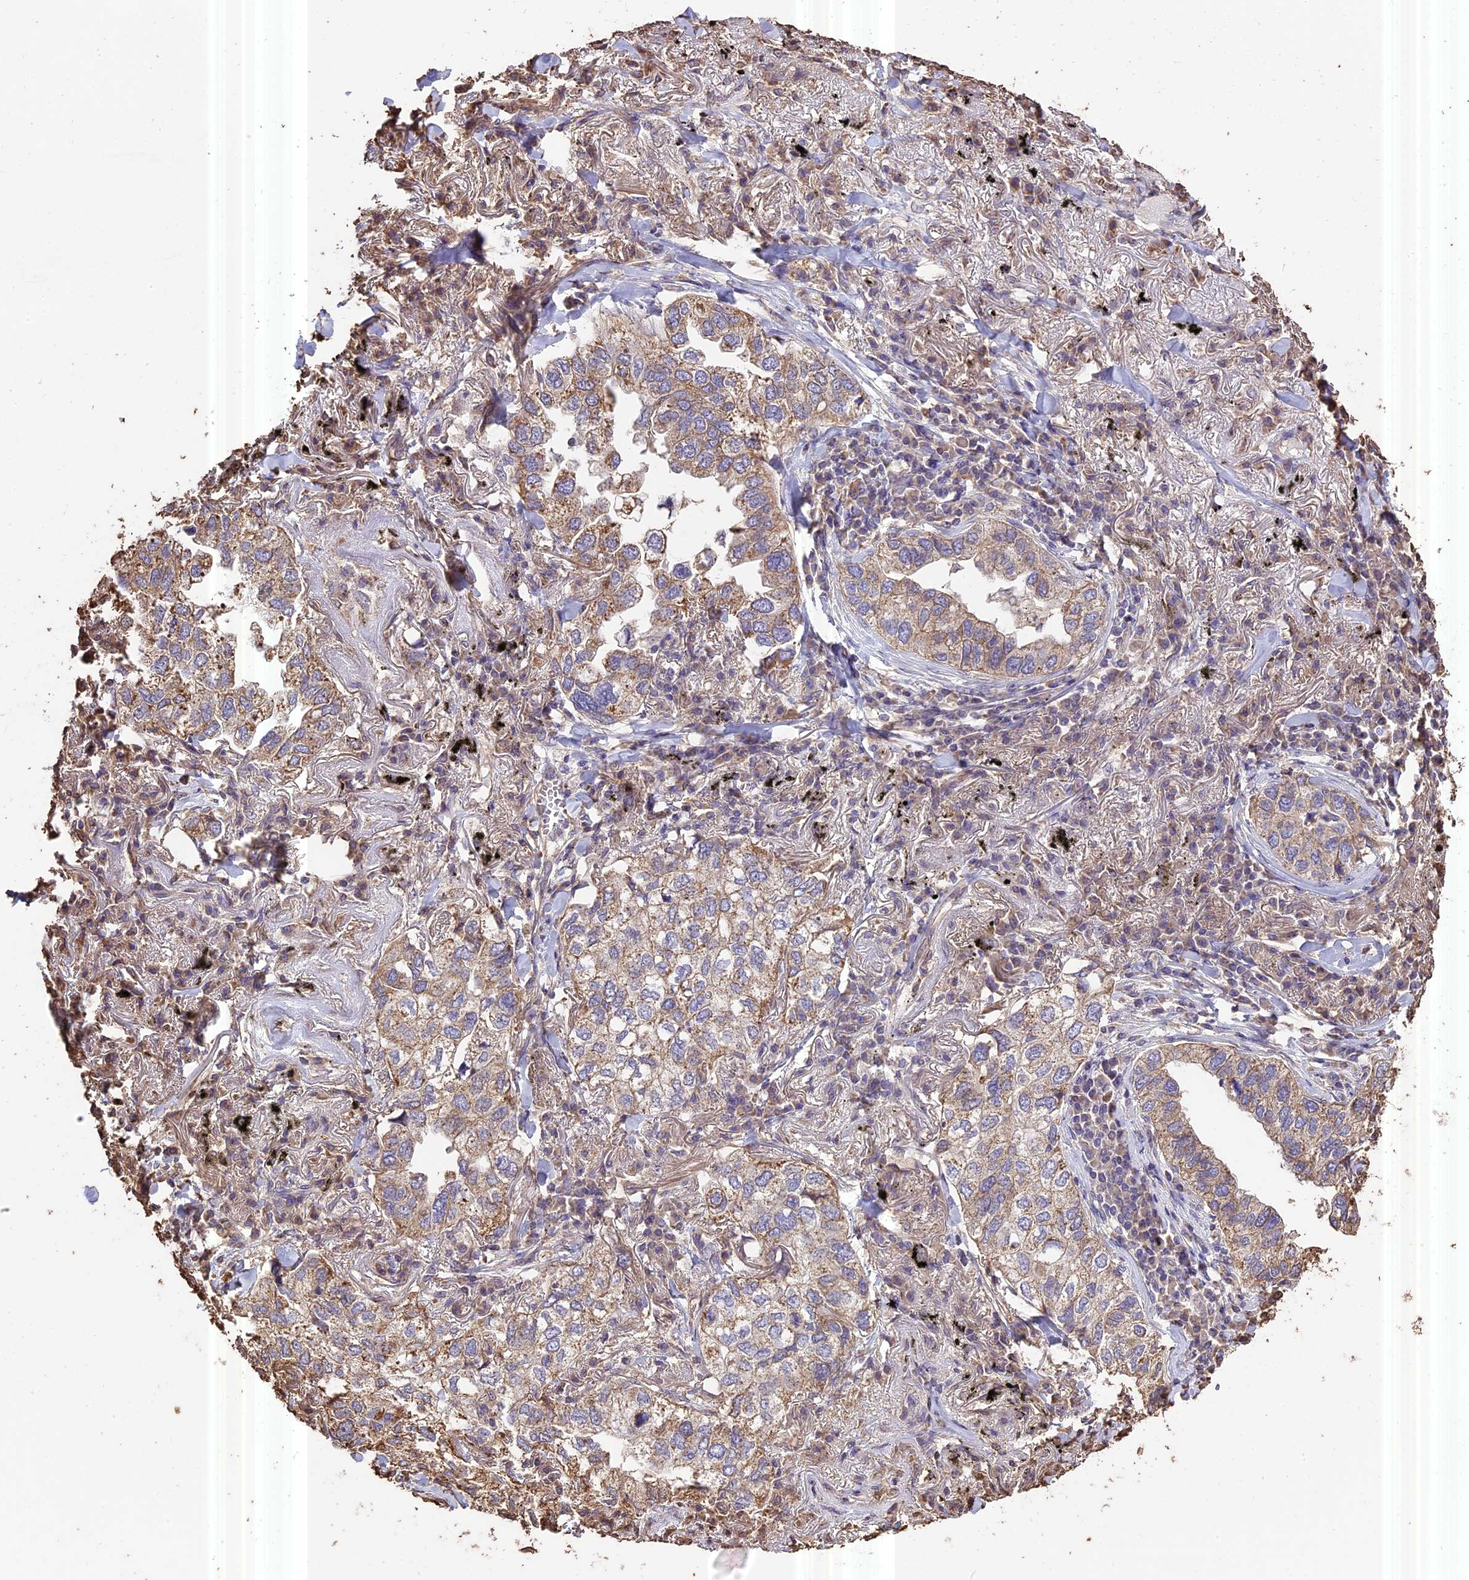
{"staining": {"intensity": "weak", "quantity": "<25%", "location": "cytoplasmic/membranous"}, "tissue": "lung cancer", "cell_type": "Tumor cells", "image_type": "cancer", "snomed": [{"axis": "morphology", "description": "Adenocarcinoma, NOS"}, {"axis": "topography", "description": "Lung"}], "caption": "Tumor cells show no significant protein staining in lung cancer (adenocarcinoma).", "gene": "PGPEP1L", "patient": {"sex": "male", "age": 65}}